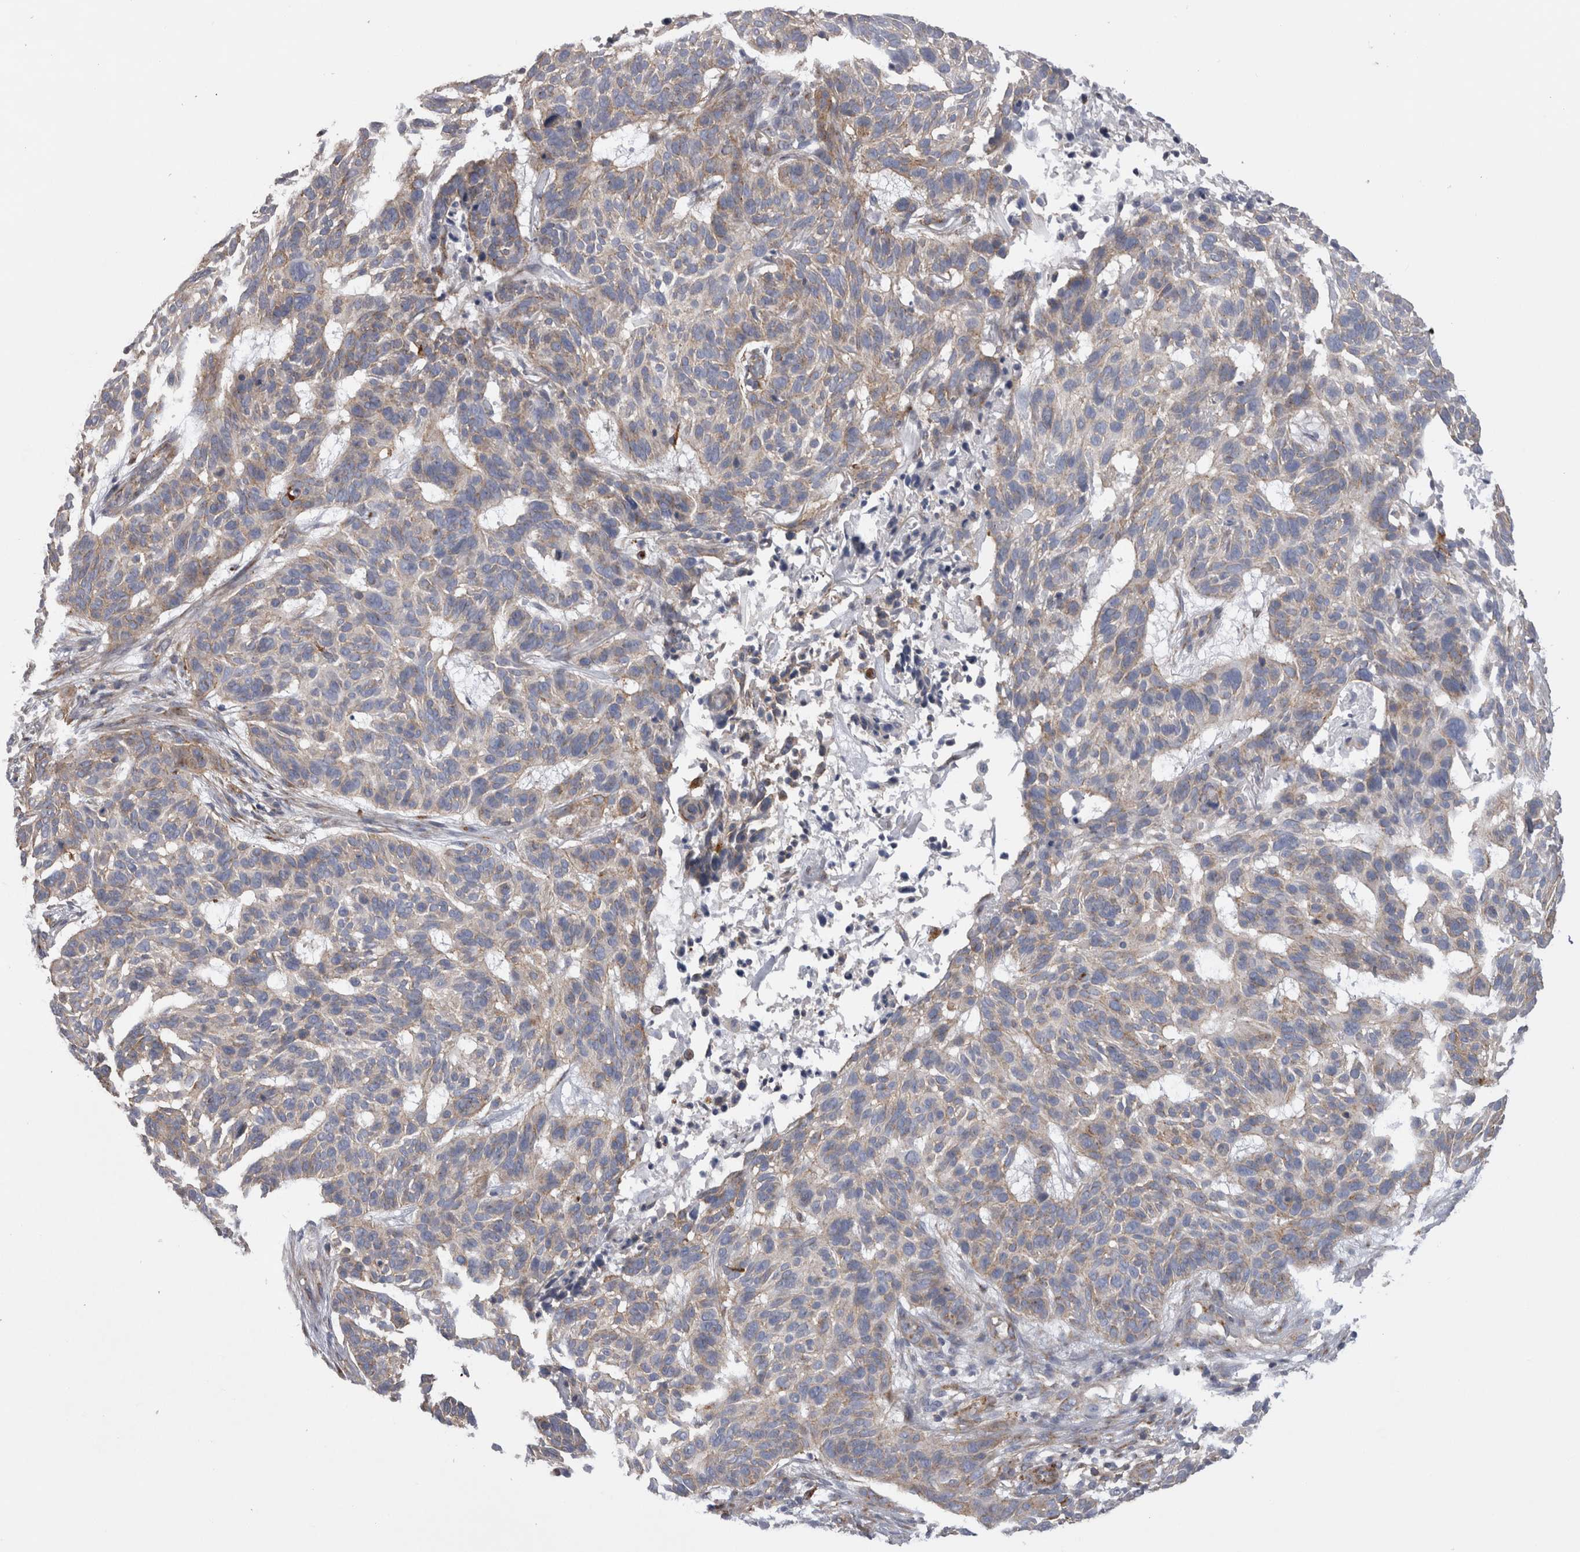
{"staining": {"intensity": "moderate", "quantity": "<25%", "location": "cytoplasmic/membranous"}, "tissue": "skin cancer", "cell_type": "Tumor cells", "image_type": "cancer", "snomed": [{"axis": "morphology", "description": "Basal cell carcinoma"}, {"axis": "topography", "description": "Skin"}], "caption": "The immunohistochemical stain shows moderate cytoplasmic/membranous staining in tumor cells of skin basal cell carcinoma tissue.", "gene": "ATXN3", "patient": {"sex": "male", "age": 85}}